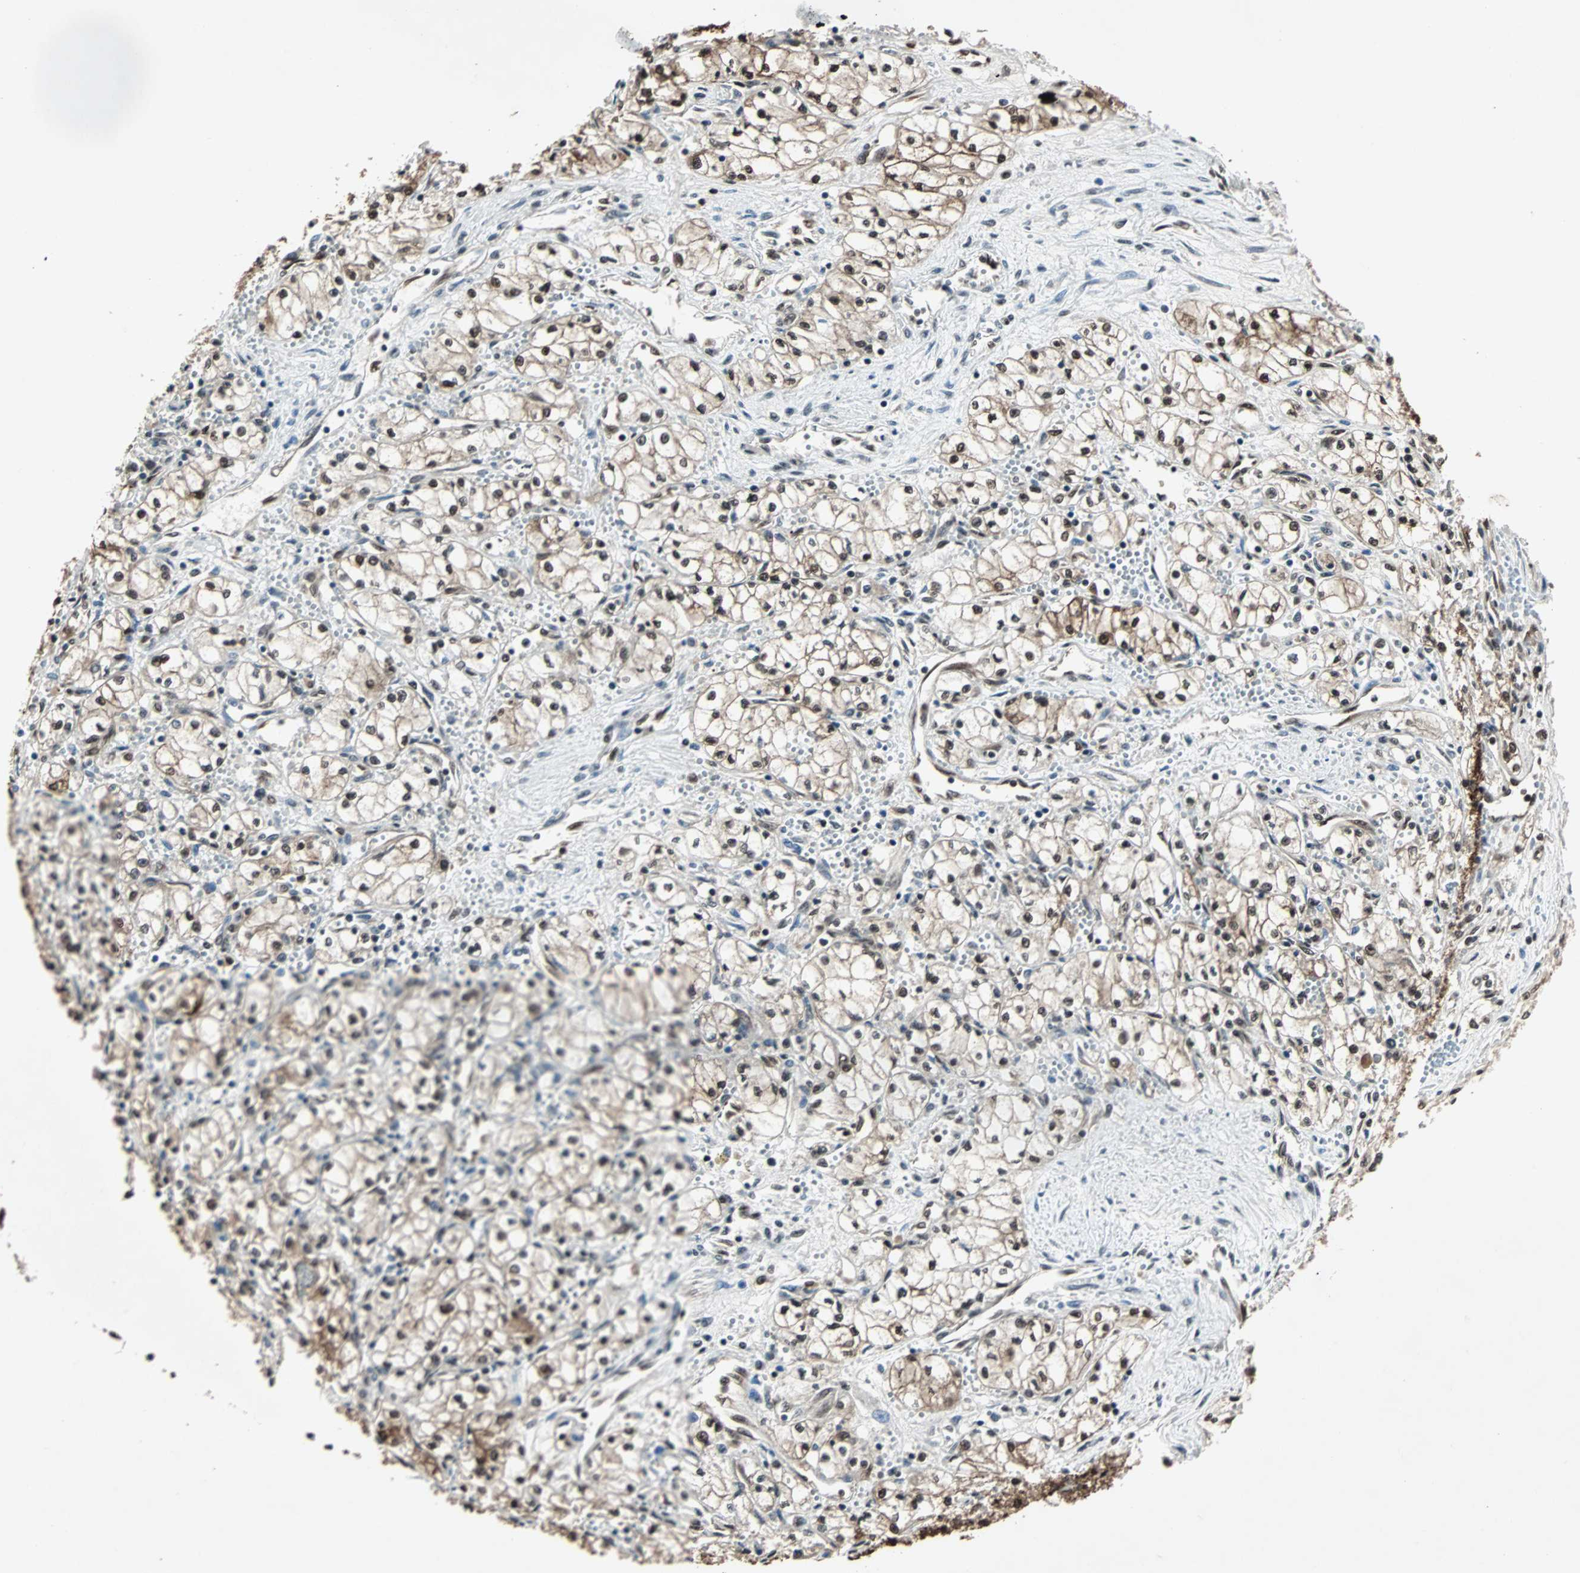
{"staining": {"intensity": "strong", "quantity": ">75%", "location": "cytoplasmic/membranous,nuclear"}, "tissue": "renal cancer", "cell_type": "Tumor cells", "image_type": "cancer", "snomed": [{"axis": "morphology", "description": "Normal tissue, NOS"}, {"axis": "morphology", "description": "Adenocarcinoma, NOS"}, {"axis": "topography", "description": "Kidney"}], "caption": "A brown stain highlights strong cytoplasmic/membranous and nuclear expression of a protein in human renal cancer tumor cells.", "gene": "ACLY", "patient": {"sex": "male", "age": 59}}